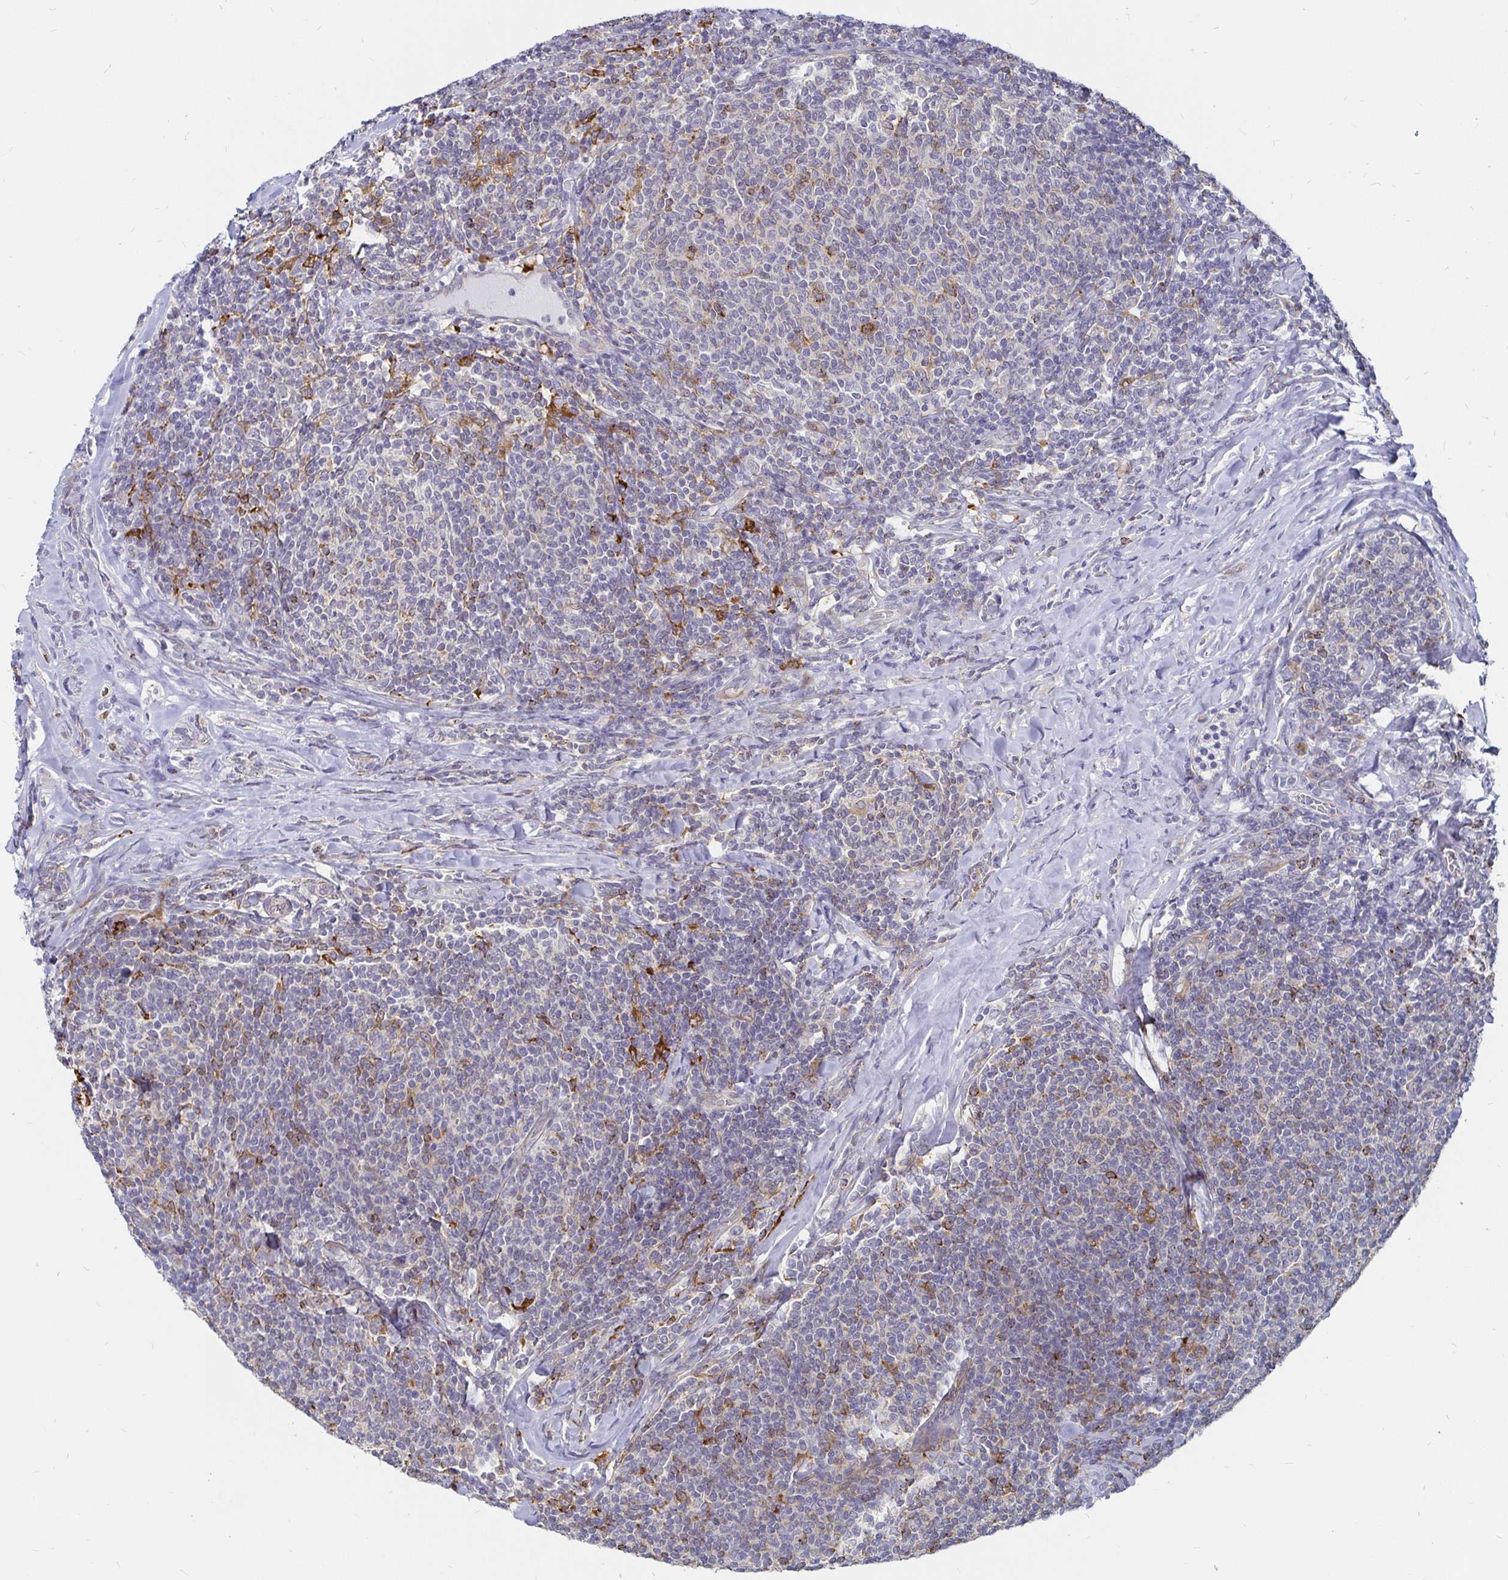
{"staining": {"intensity": "moderate", "quantity": "<25%", "location": "cytoplasmic/membranous"}, "tissue": "lymphoma", "cell_type": "Tumor cells", "image_type": "cancer", "snomed": [{"axis": "morphology", "description": "Malignant lymphoma, non-Hodgkin's type, Low grade"}, {"axis": "topography", "description": "Lymph node"}], "caption": "The histopathology image reveals a brown stain indicating the presence of a protein in the cytoplasmic/membranous of tumor cells in lymphoma.", "gene": "CCDC85A", "patient": {"sex": "male", "age": 52}}